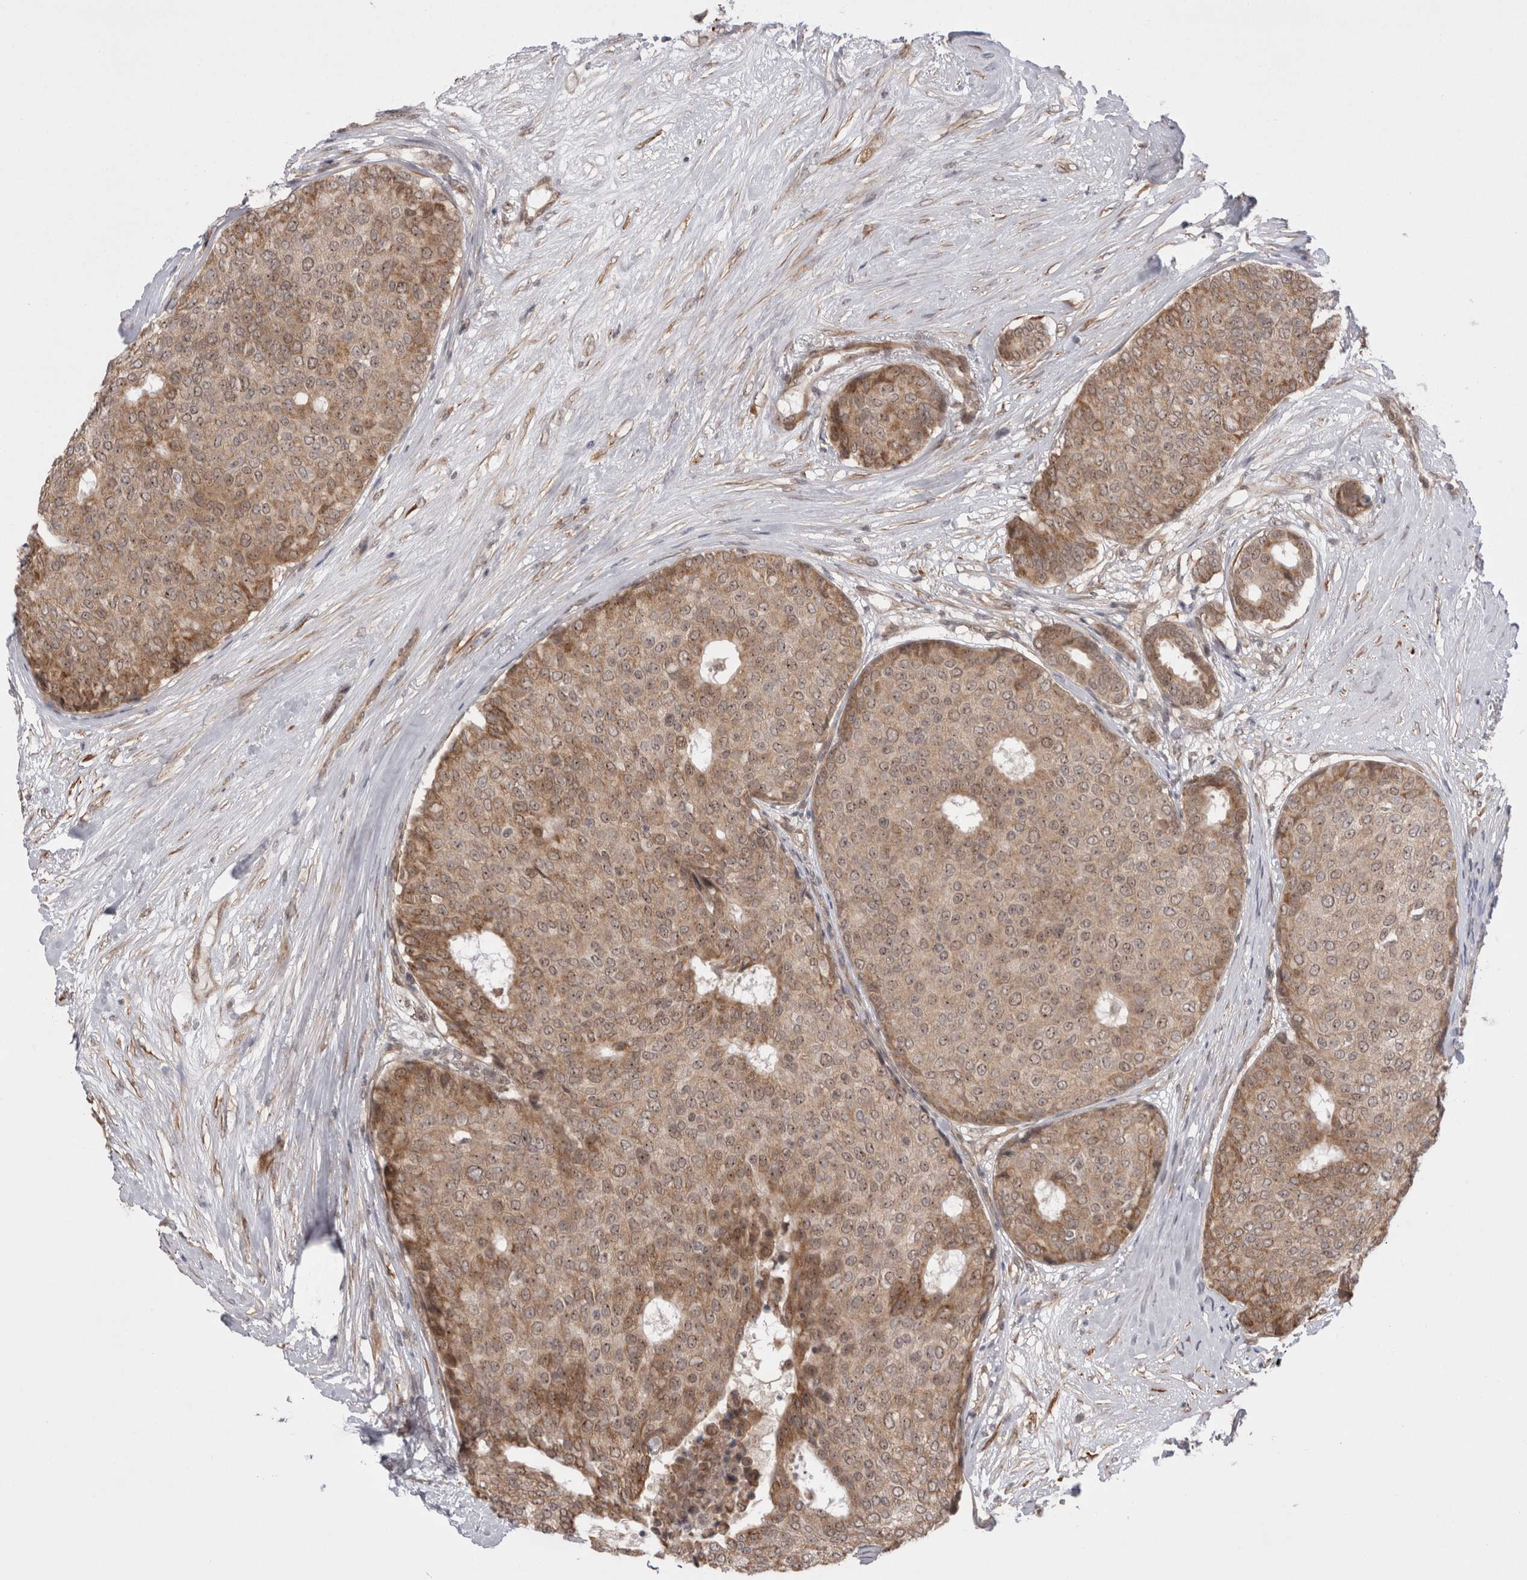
{"staining": {"intensity": "moderate", "quantity": ">75%", "location": "cytoplasmic/membranous,nuclear"}, "tissue": "breast cancer", "cell_type": "Tumor cells", "image_type": "cancer", "snomed": [{"axis": "morphology", "description": "Duct carcinoma"}, {"axis": "topography", "description": "Breast"}], "caption": "Protein analysis of invasive ductal carcinoma (breast) tissue shows moderate cytoplasmic/membranous and nuclear expression in approximately >75% of tumor cells.", "gene": "EXOSC4", "patient": {"sex": "female", "age": 75}}